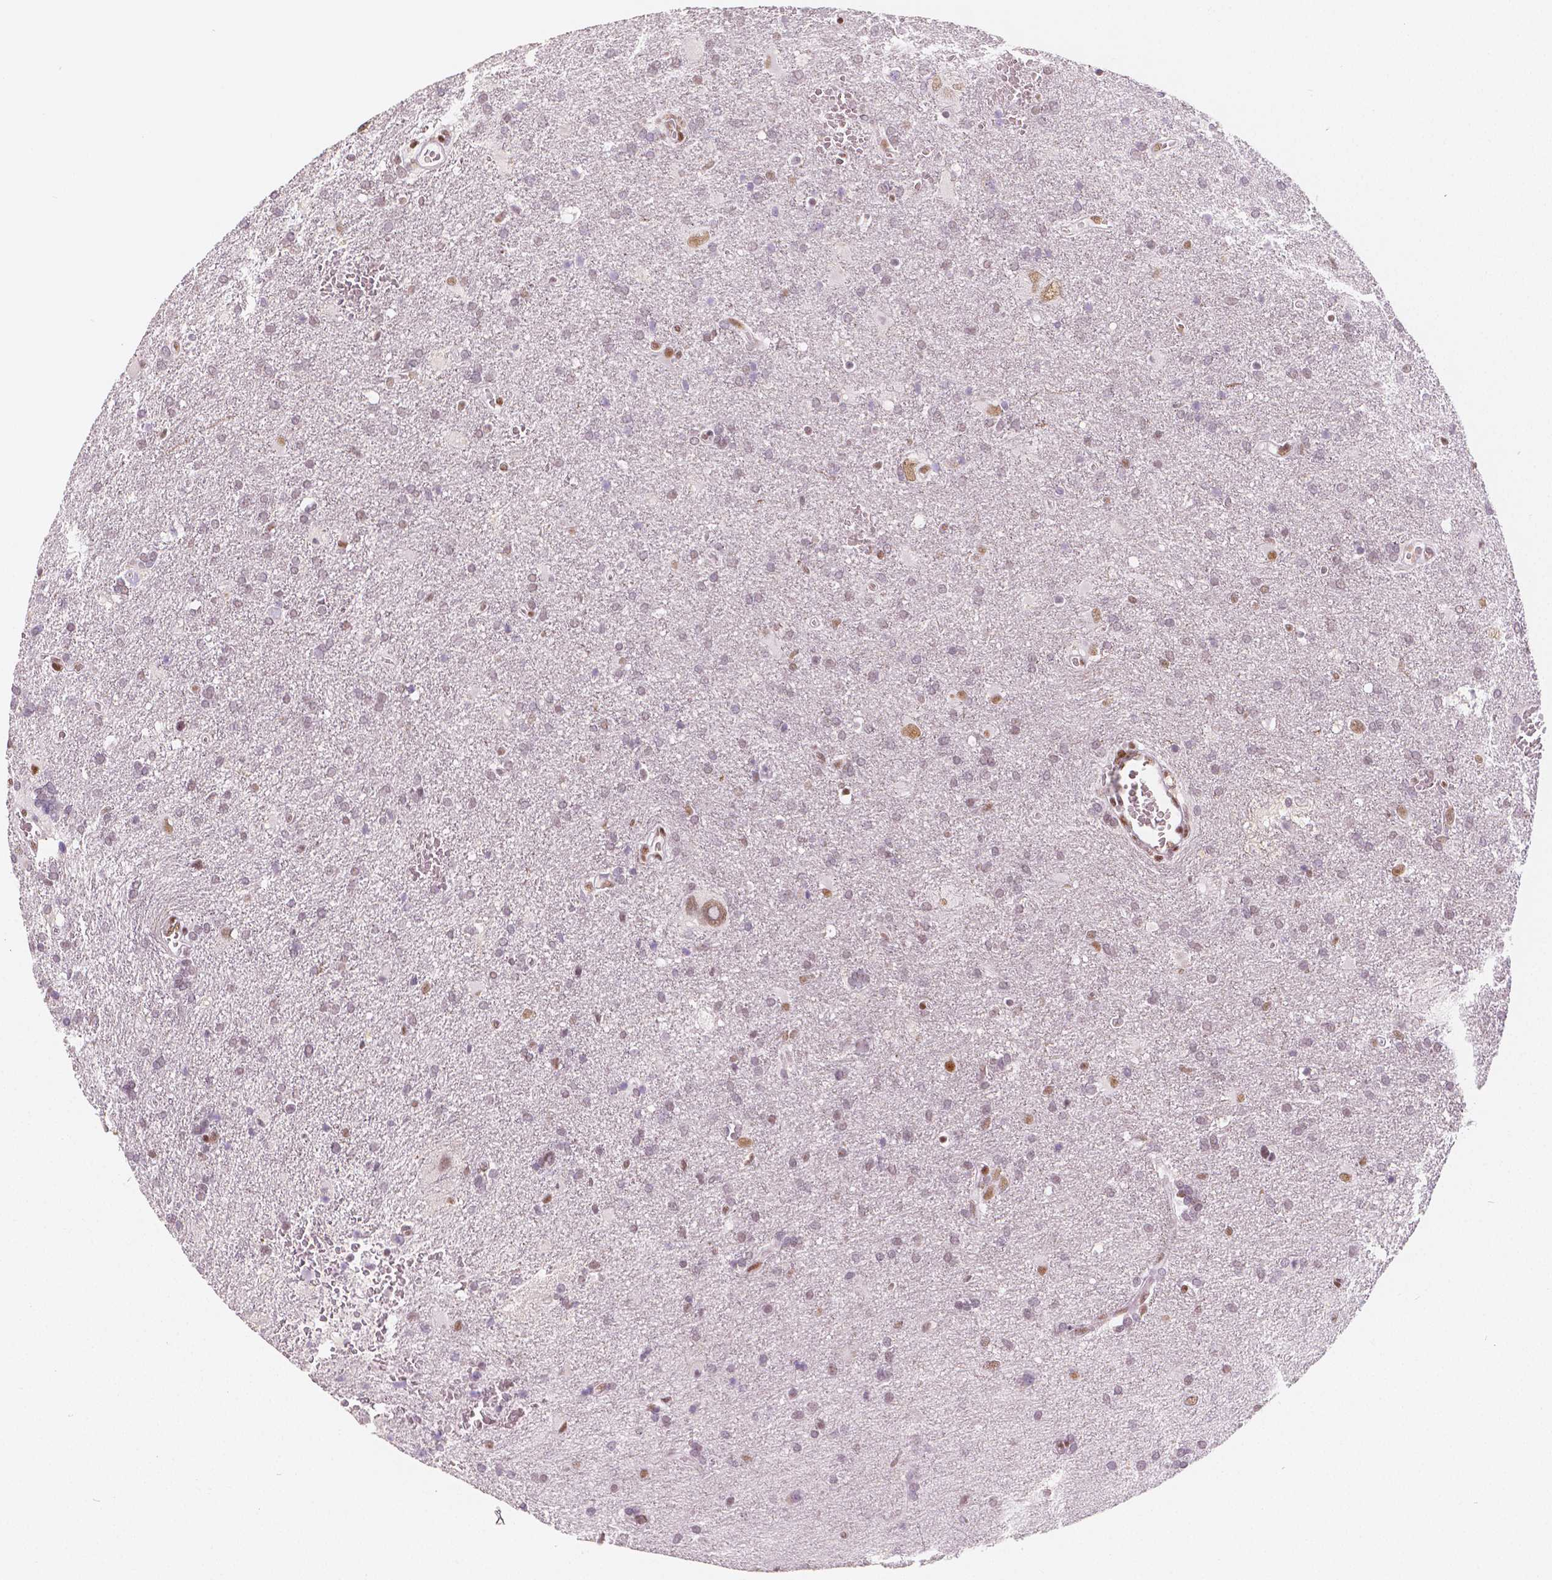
{"staining": {"intensity": "weak", "quantity": "<25%", "location": "nuclear"}, "tissue": "glioma", "cell_type": "Tumor cells", "image_type": "cancer", "snomed": [{"axis": "morphology", "description": "Glioma, malignant, Low grade"}, {"axis": "topography", "description": "Brain"}], "caption": "Image shows no protein expression in tumor cells of low-grade glioma (malignant) tissue. (DAB IHC visualized using brightfield microscopy, high magnification).", "gene": "HDAC1", "patient": {"sex": "male", "age": 66}}